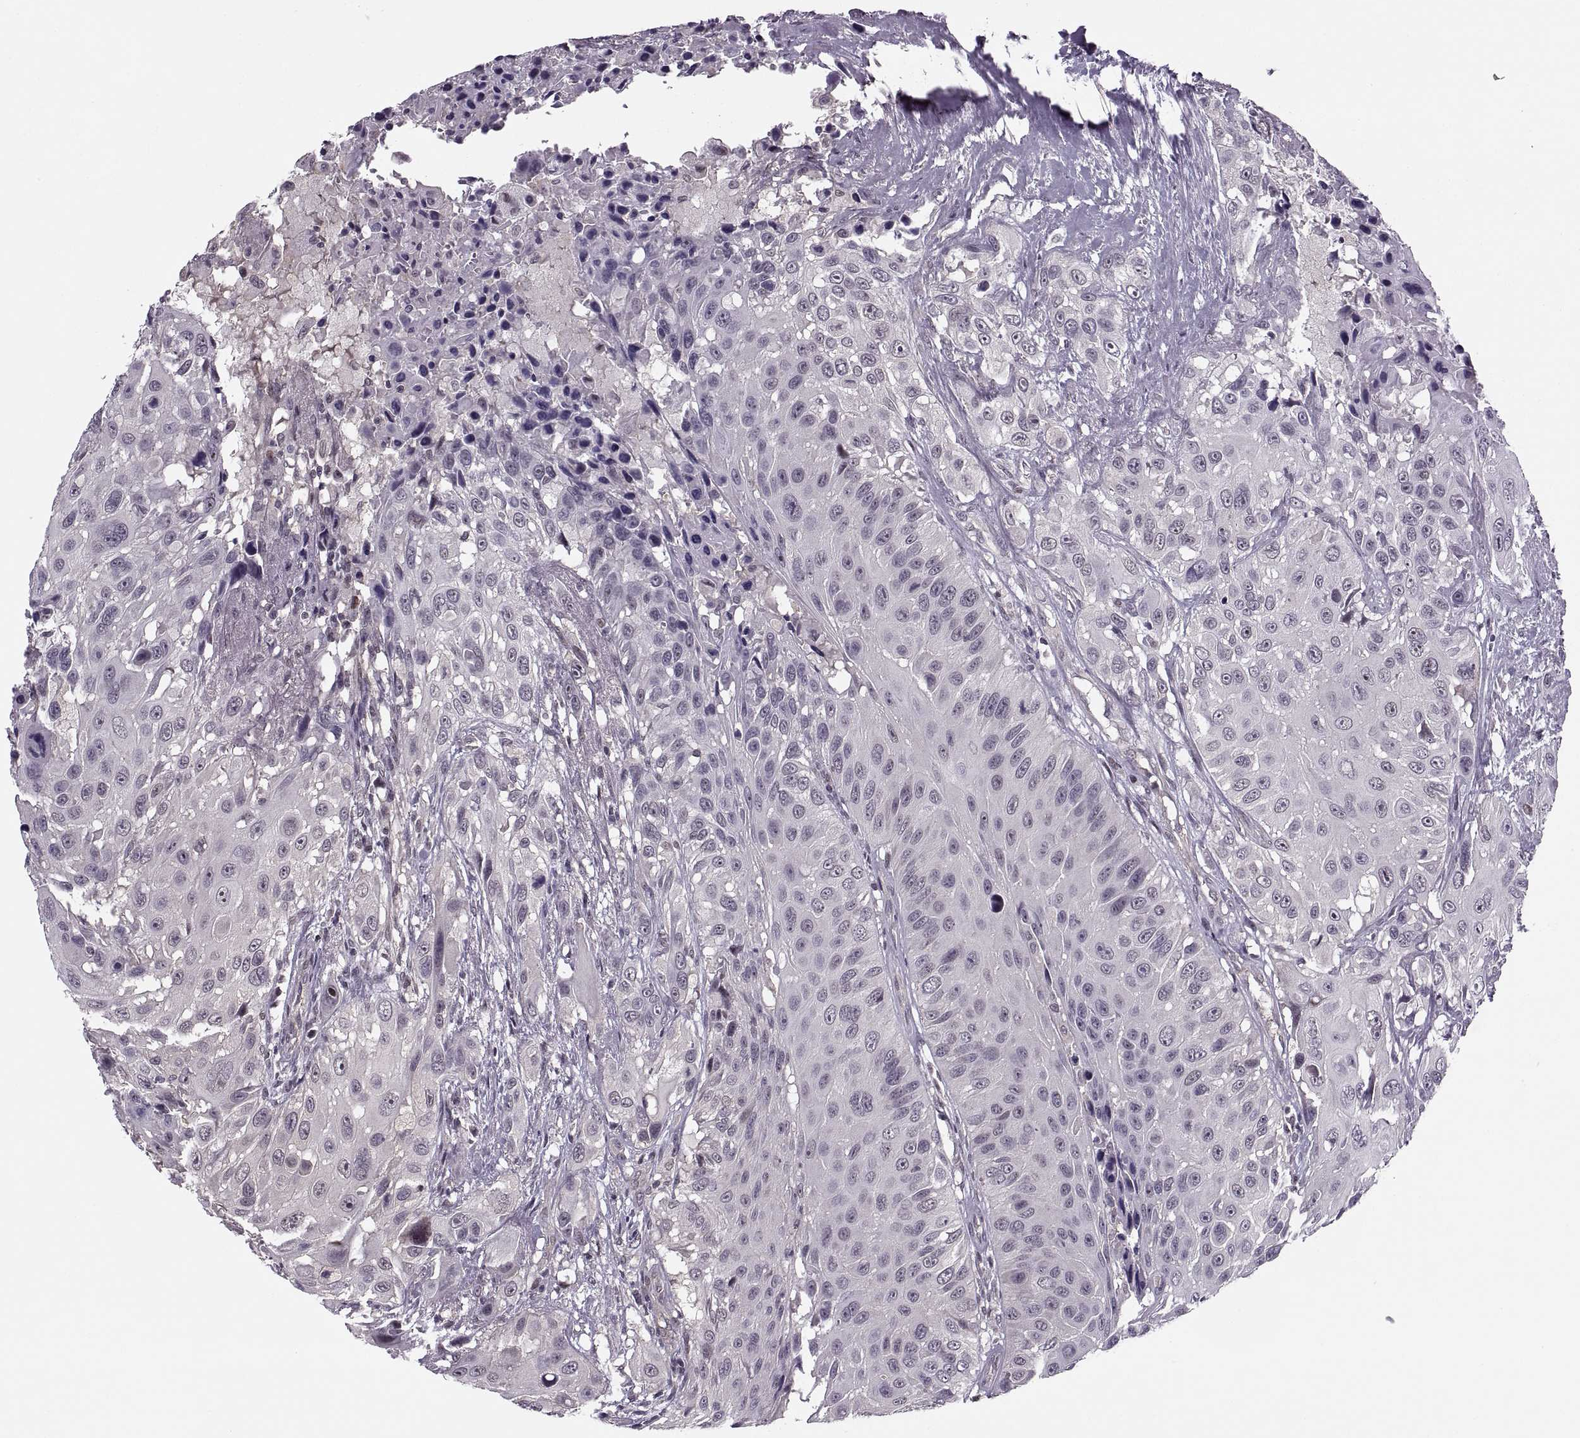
{"staining": {"intensity": "negative", "quantity": "none", "location": "none"}, "tissue": "urothelial cancer", "cell_type": "Tumor cells", "image_type": "cancer", "snomed": [{"axis": "morphology", "description": "Urothelial carcinoma, NOS"}, {"axis": "topography", "description": "Urinary bladder"}], "caption": "Tumor cells show no significant positivity in urothelial cancer.", "gene": "LUZP2", "patient": {"sex": "male", "age": 55}}